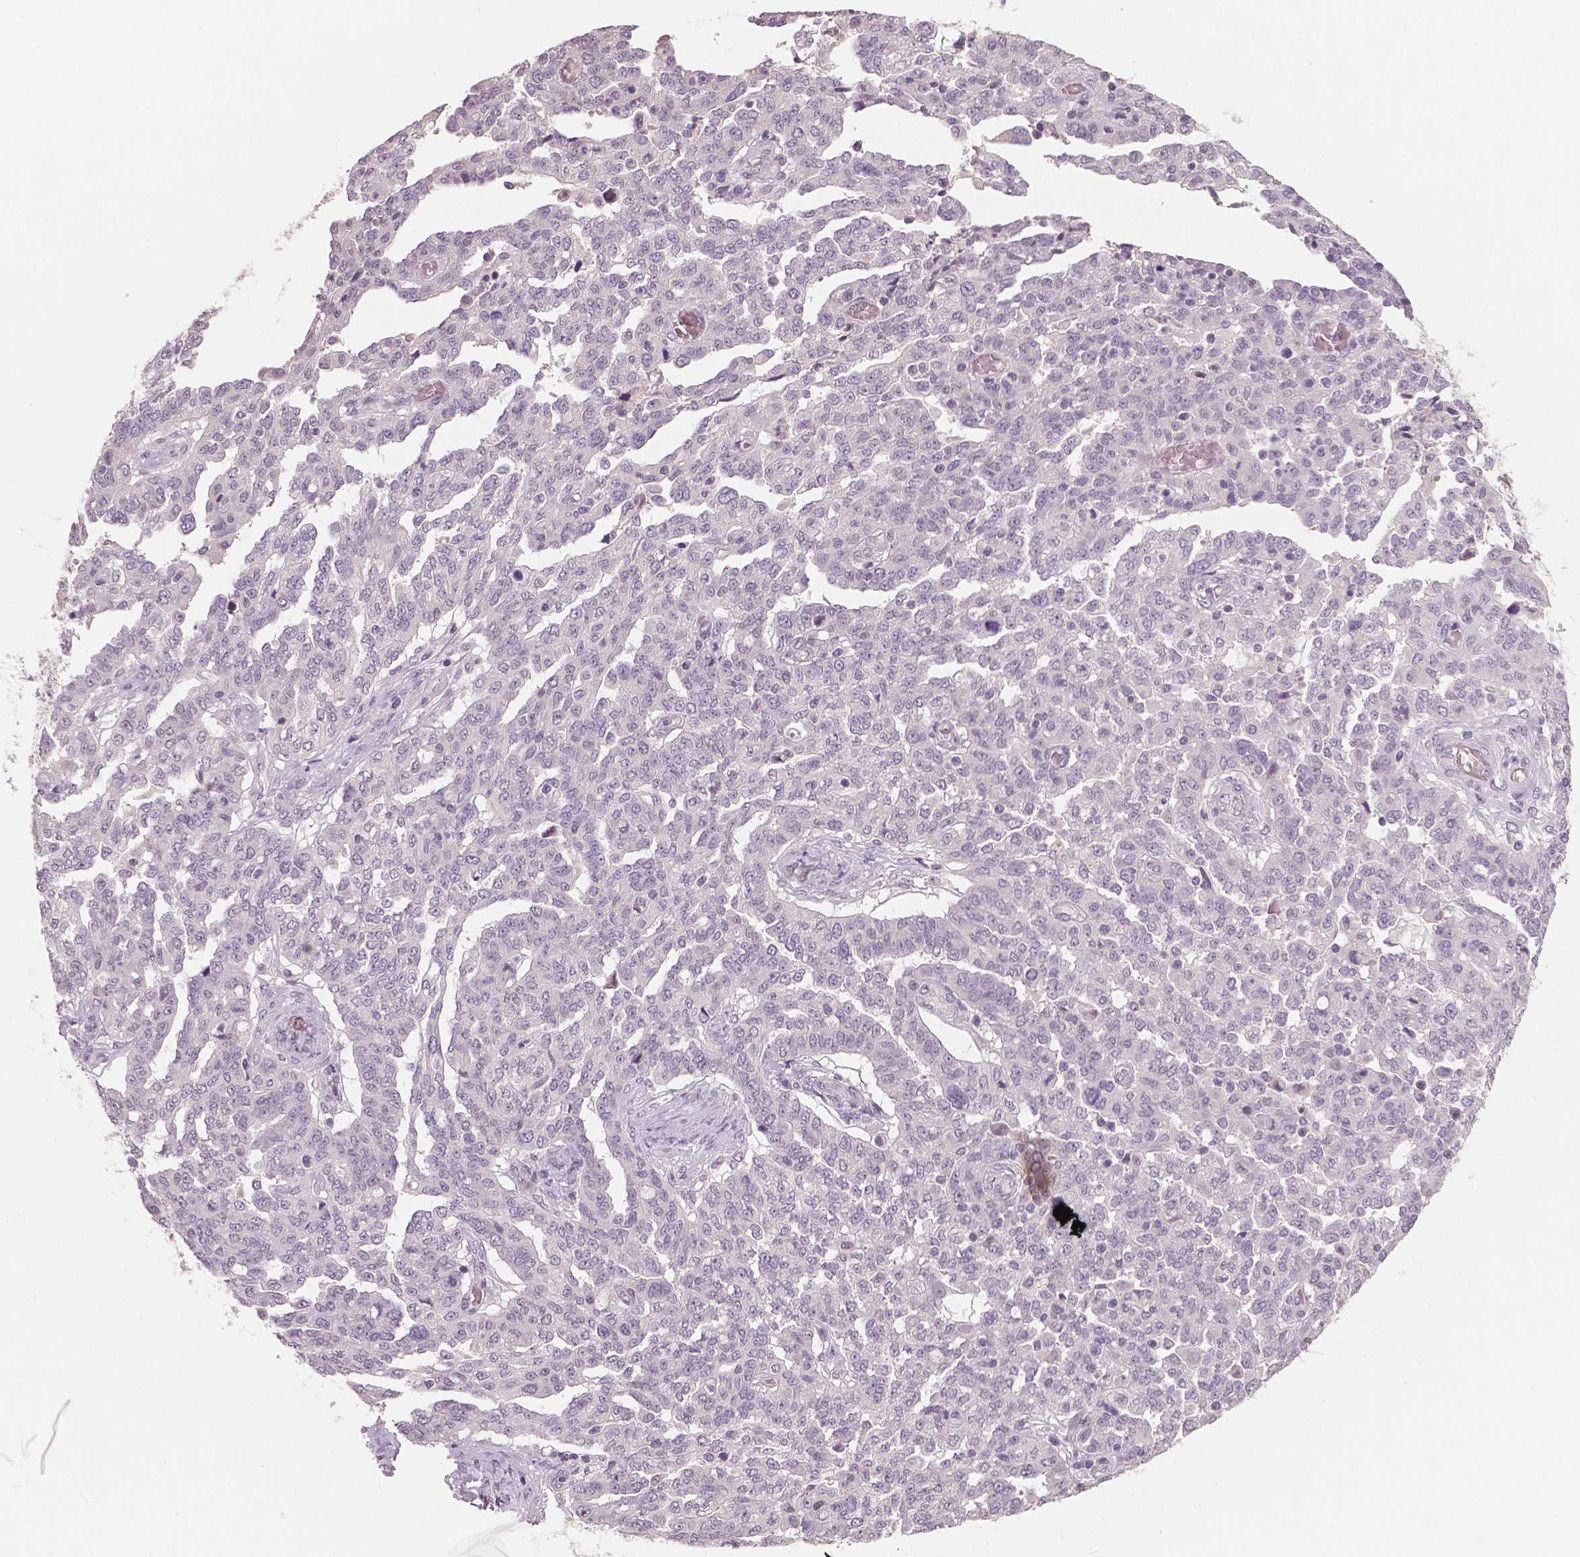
{"staining": {"intensity": "negative", "quantity": "none", "location": "none"}, "tissue": "ovarian cancer", "cell_type": "Tumor cells", "image_type": "cancer", "snomed": [{"axis": "morphology", "description": "Cystadenocarcinoma, serous, NOS"}, {"axis": "topography", "description": "Ovary"}], "caption": "A high-resolution micrograph shows IHC staining of serous cystadenocarcinoma (ovarian), which displays no significant expression in tumor cells.", "gene": "RNASE7", "patient": {"sex": "female", "age": 67}}